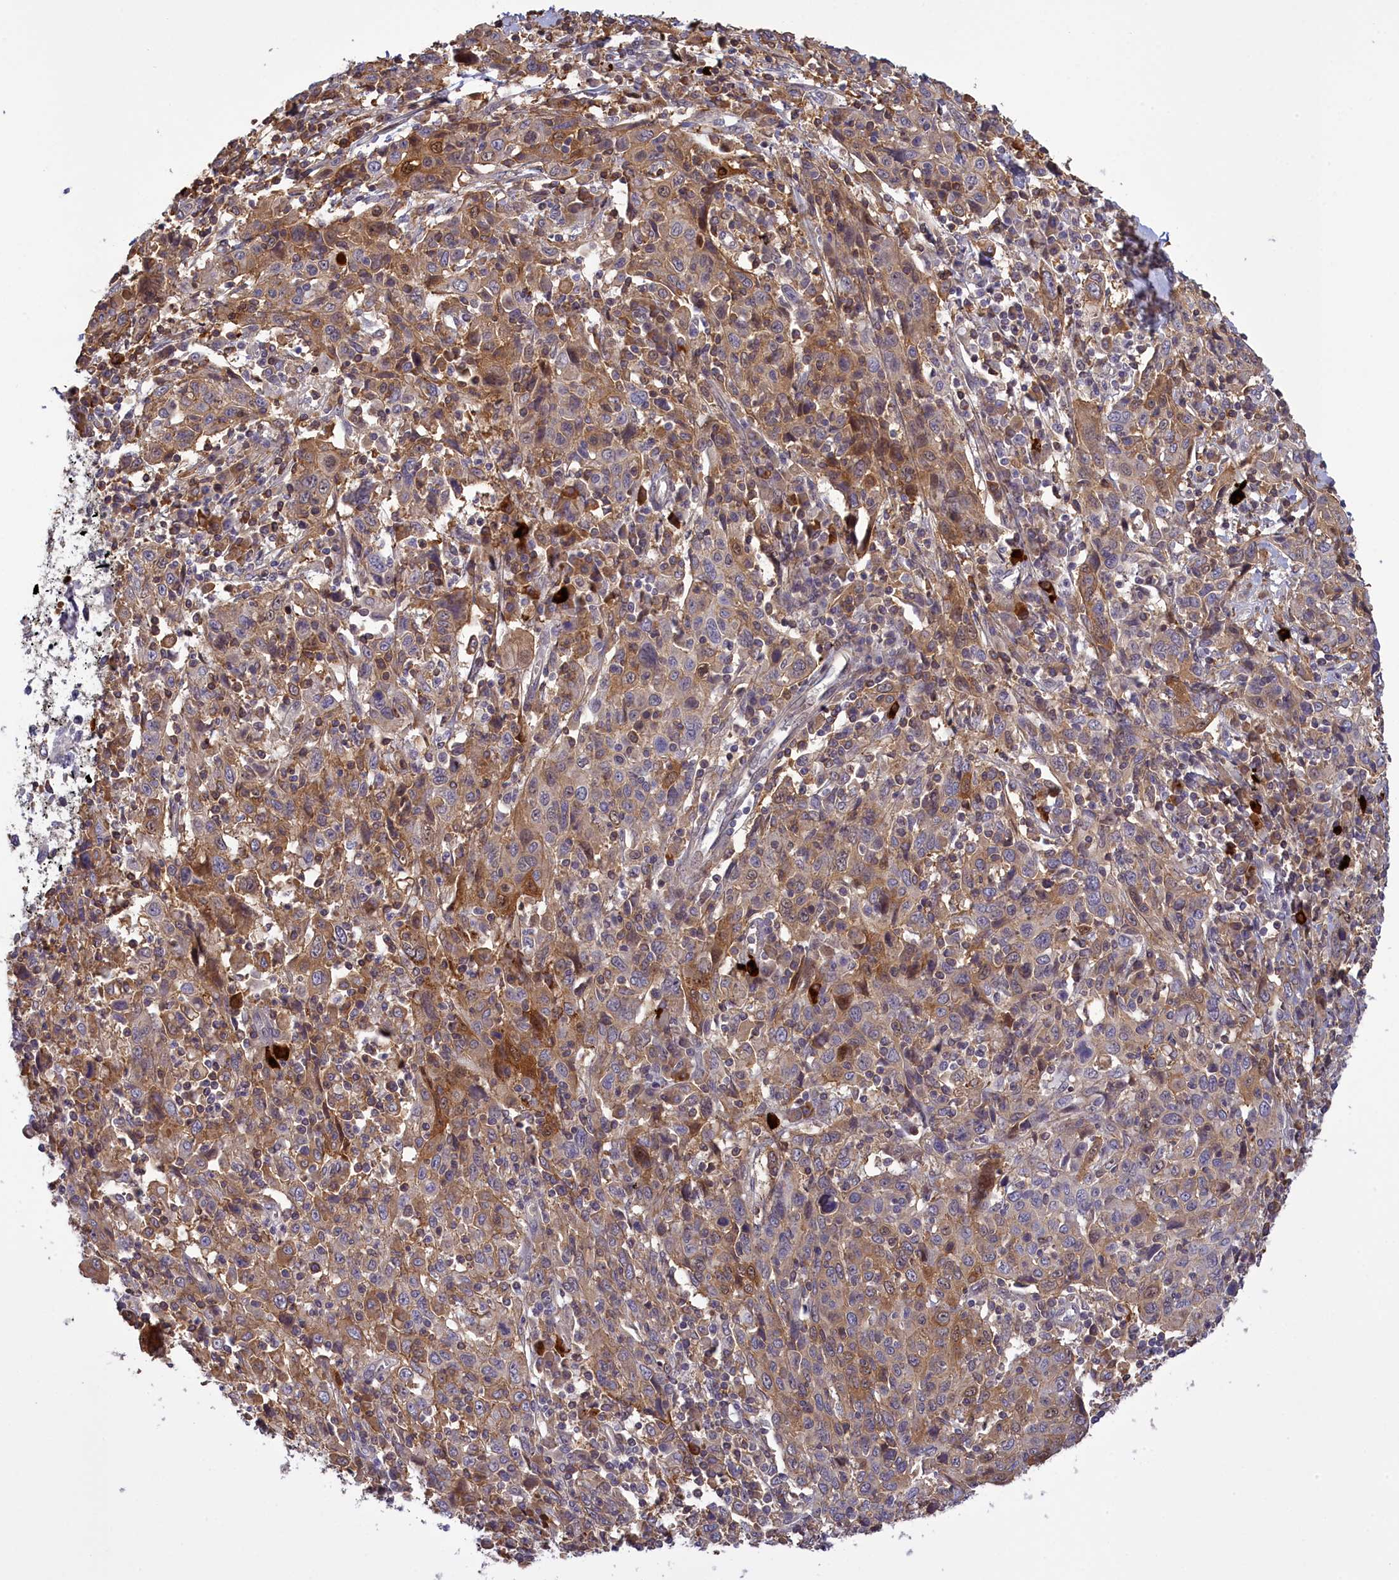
{"staining": {"intensity": "moderate", "quantity": ">75%", "location": "cytoplasmic/membranous"}, "tissue": "cervical cancer", "cell_type": "Tumor cells", "image_type": "cancer", "snomed": [{"axis": "morphology", "description": "Squamous cell carcinoma, NOS"}, {"axis": "topography", "description": "Cervix"}], "caption": "Immunohistochemistry (IHC) micrograph of neoplastic tissue: human squamous cell carcinoma (cervical) stained using immunohistochemistry shows medium levels of moderate protein expression localized specifically in the cytoplasmic/membranous of tumor cells, appearing as a cytoplasmic/membranous brown color.", "gene": "RRAD", "patient": {"sex": "female", "age": 46}}